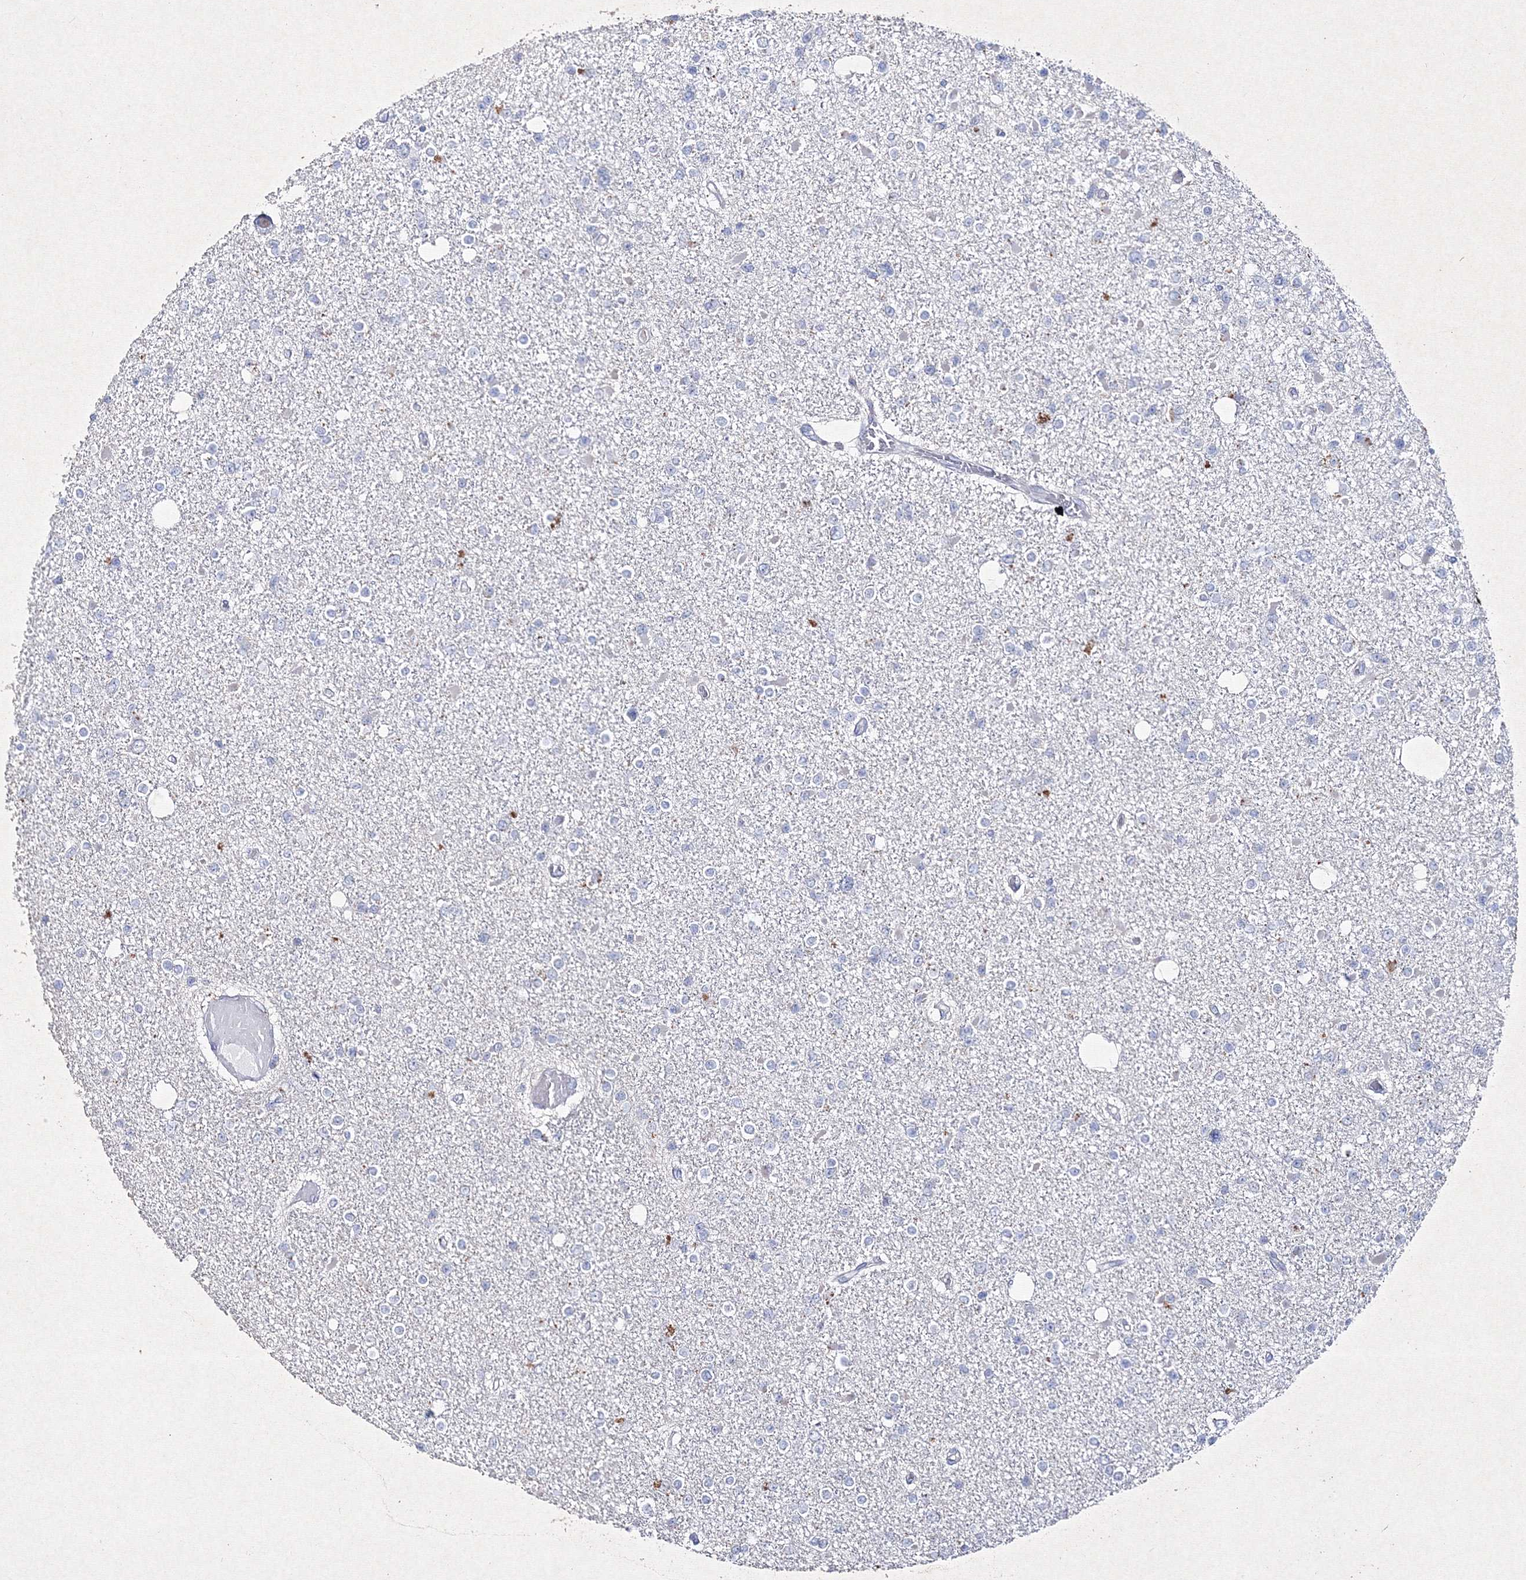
{"staining": {"intensity": "negative", "quantity": "none", "location": "none"}, "tissue": "glioma", "cell_type": "Tumor cells", "image_type": "cancer", "snomed": [{"axis": "morphology", "description": "Glioma, malignant, Low grade"}, {"axis": "topography", "description": "Brain"}], "caption": "Tumor cells show no significant positivity in malignant glioma (low-grade).", "gene": "SMIM29", "patient": {"sex": "female", "age": 22}}